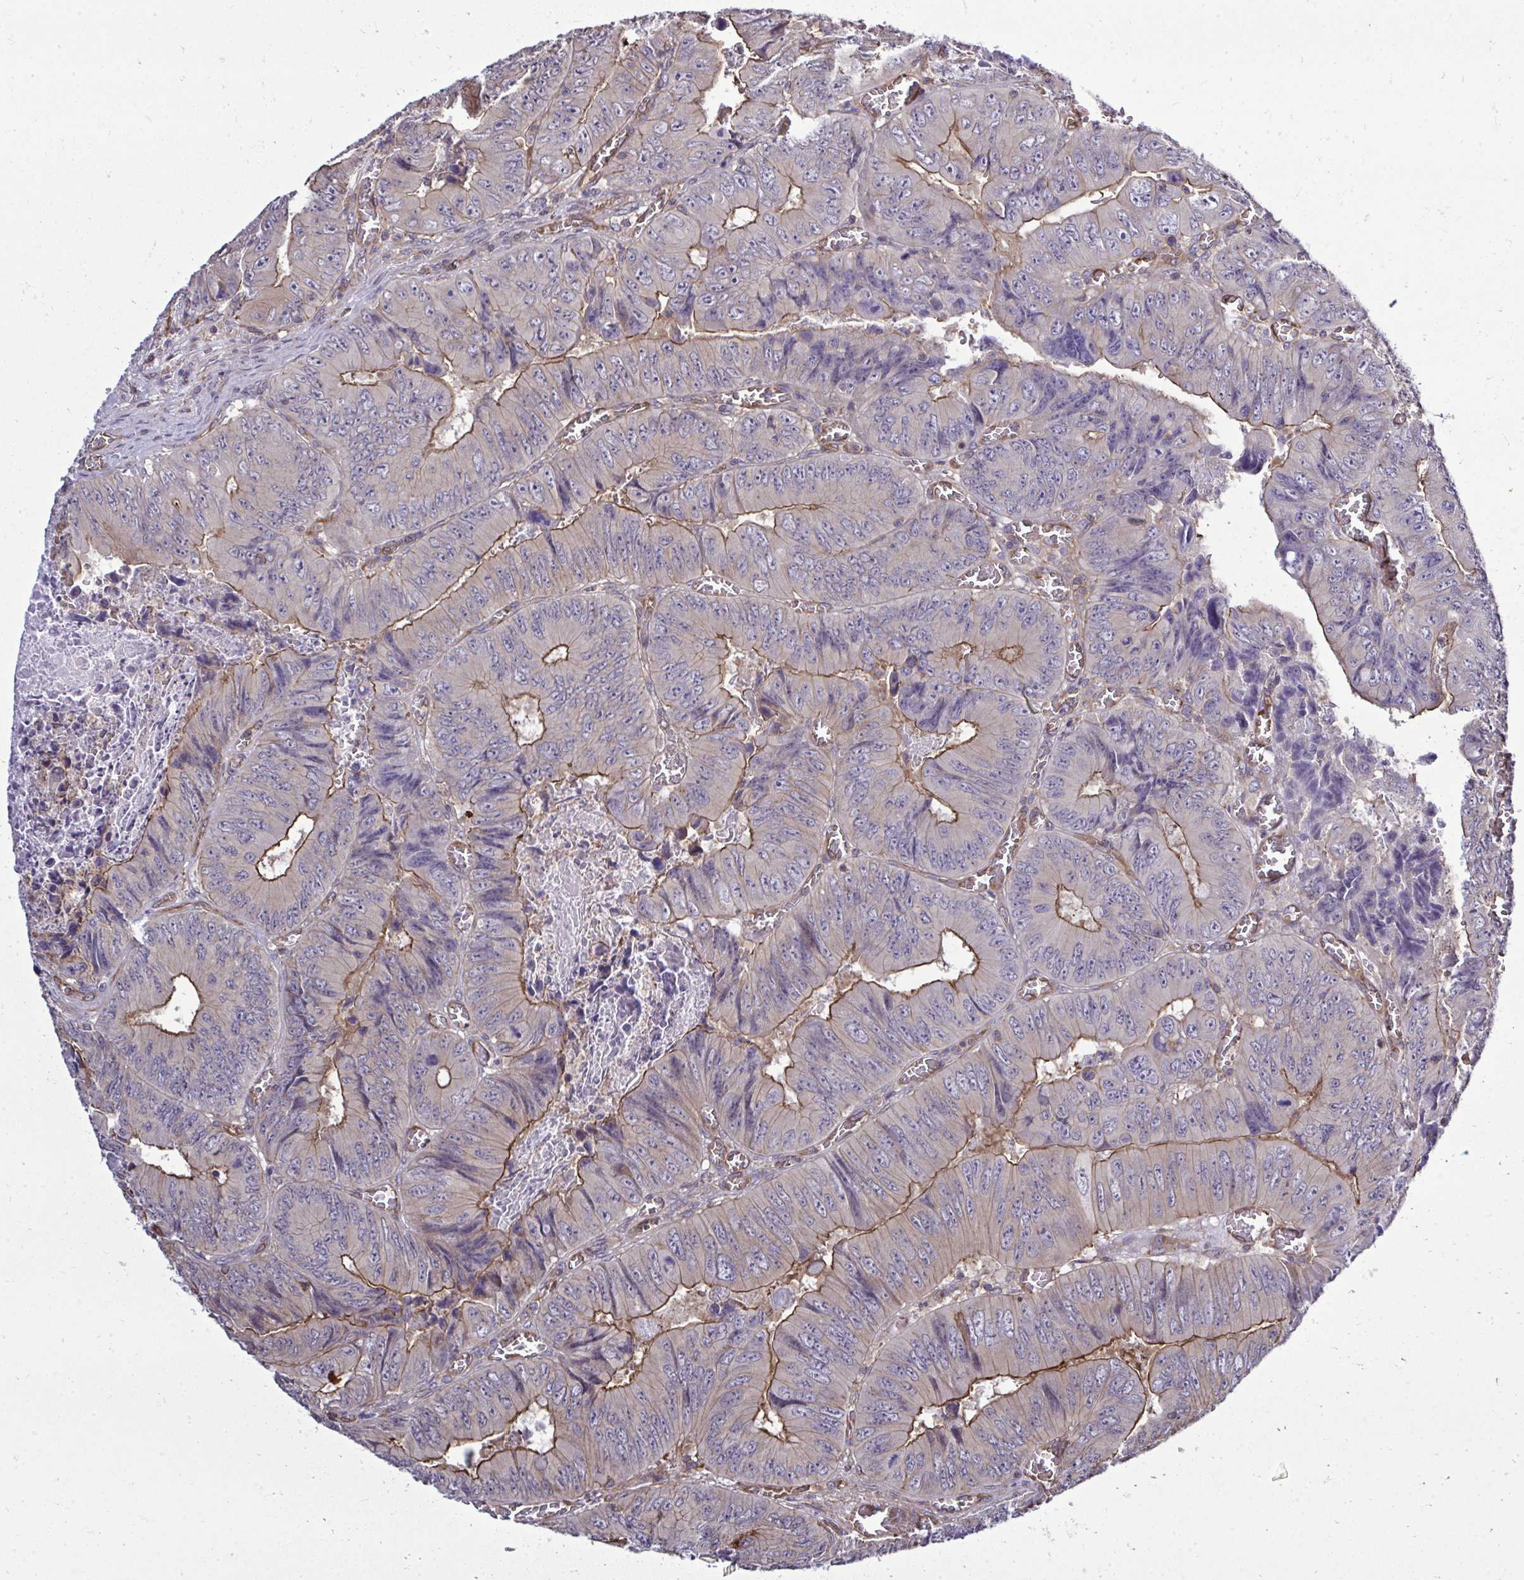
{"staining": {"intensity": "moderate", "quantity": "25%-75%", "location": "cytoplasmic/membranous"}, "tissue": "colorectal cancer", "cell_type": "Tumor cells", "image_type": "cancer", "snomed": [{"axis": "morphology", "description": "Adenocarcinoma, NOS"}, {"axis": "topography", "description": "Colon"}], "caption": "High-magnification brightfield microscopy of colorectal cancer (adenocarcinoma) stained with DAB (3,3'-diaminobenzidine) (brown) and counterstained with hematoxylin (blue). tumor cells exhibit moderate cytoplasmic/membranous positivity is identified in about25%-75% of cells. Nuclei are stained in blue.", "gene": "FUT10", "patient": {"sex": "female", "age": 84}}